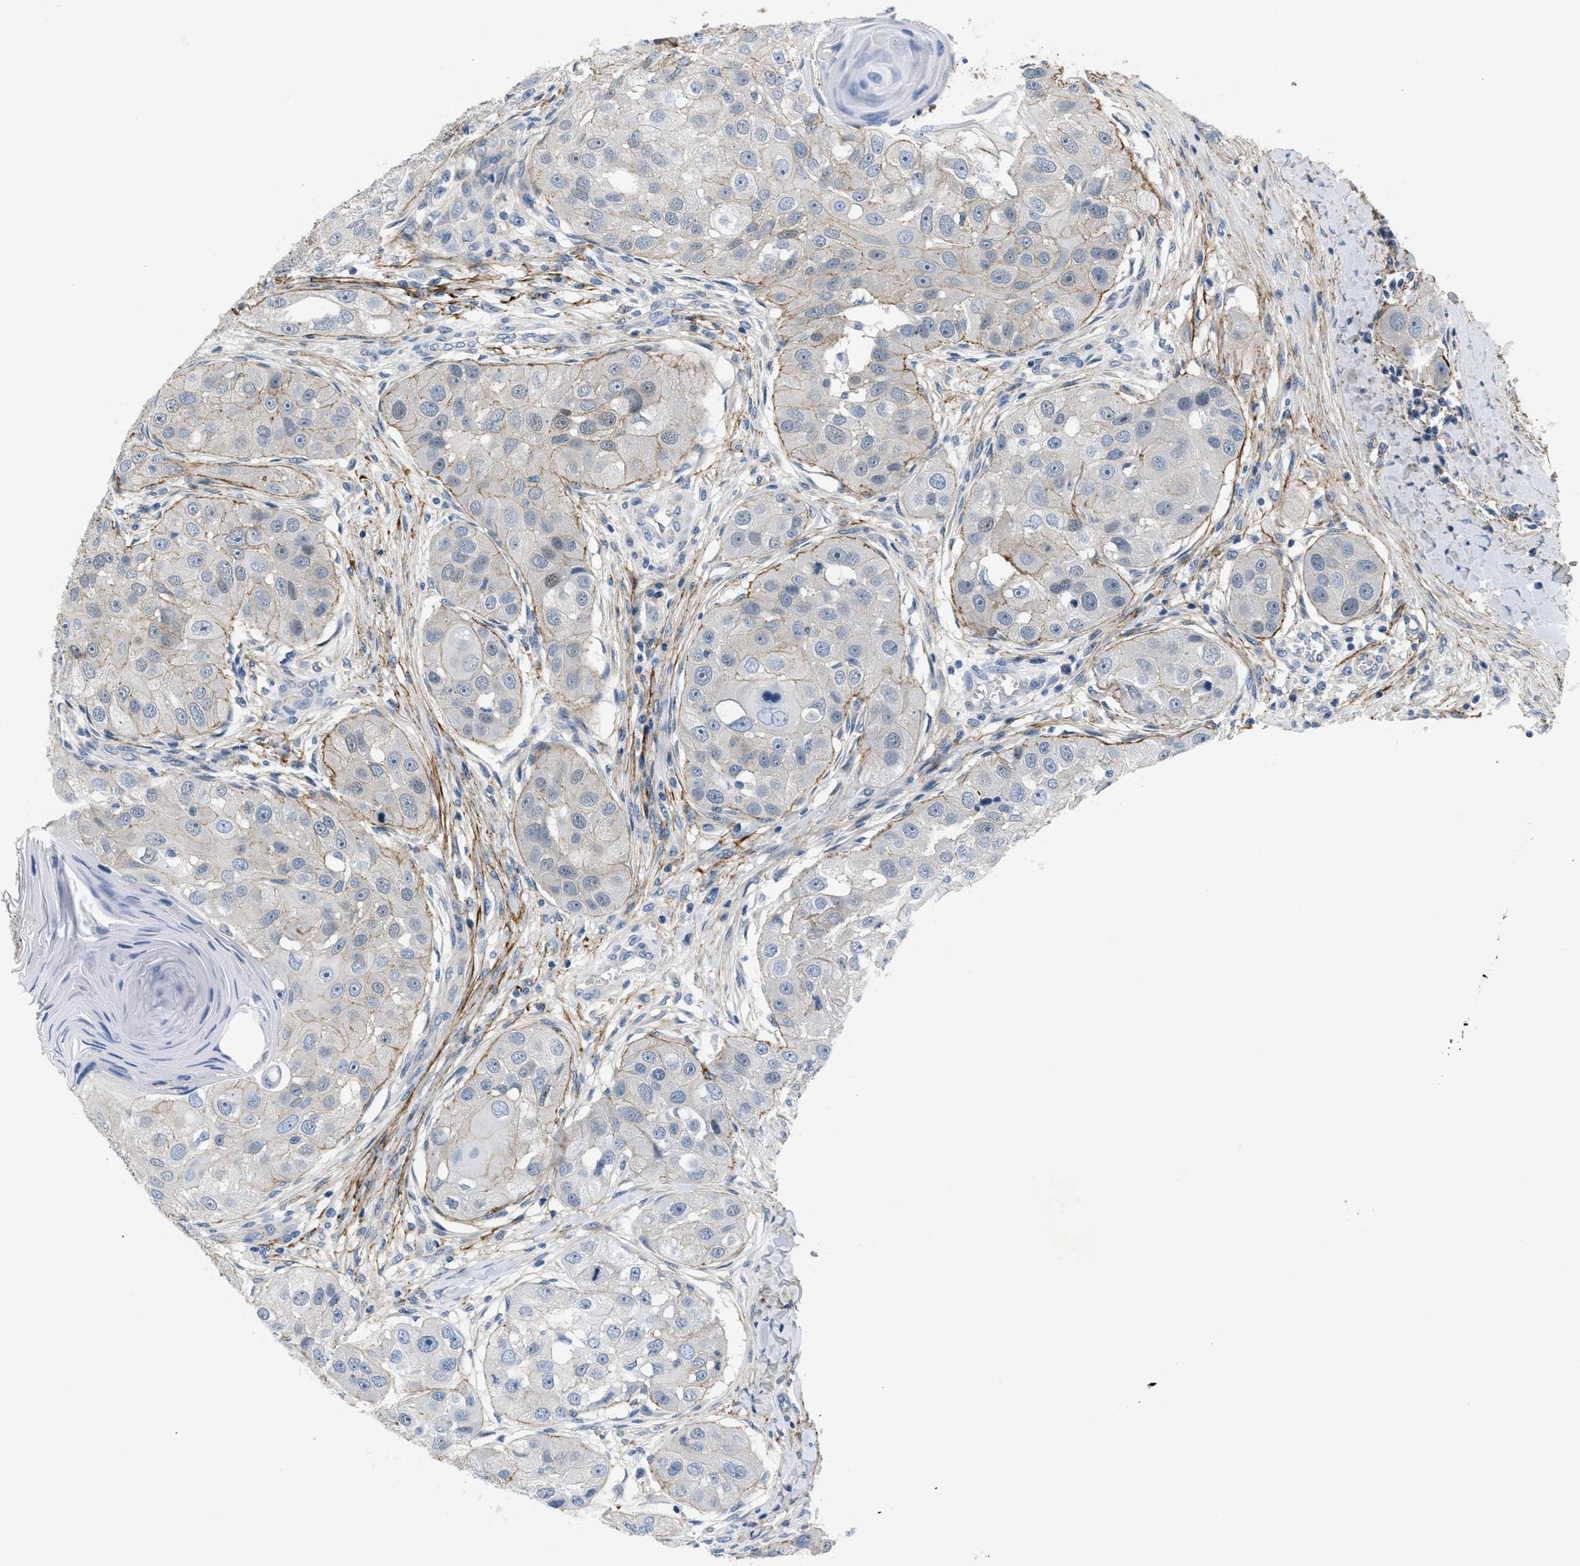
{"staining": {"intensity": "weak", "quantity": "<25%", "location": "cytoplasmic/membranous"}, "tissue": "head and neck cancer", "cell_type": "Tumor cells", "image_type": "cancer", "snomed": [{"axis": "morphology", "description": "Normal tissue, NOS"}, {"axis": "morphology", "description": "Squamous cell carcinoma, NOS"}, {"axis": "topography", "description": "Skeletal muscle"}, {"axis": "topography", "description": "Head-Neck"}], "caption": "A histopathology image of human head and neck cancer (squamous cell carcinoma) is negative for staining in tumor cells.", "gene": "FBN1", "patient": {"sex": "male", "age": 51}}